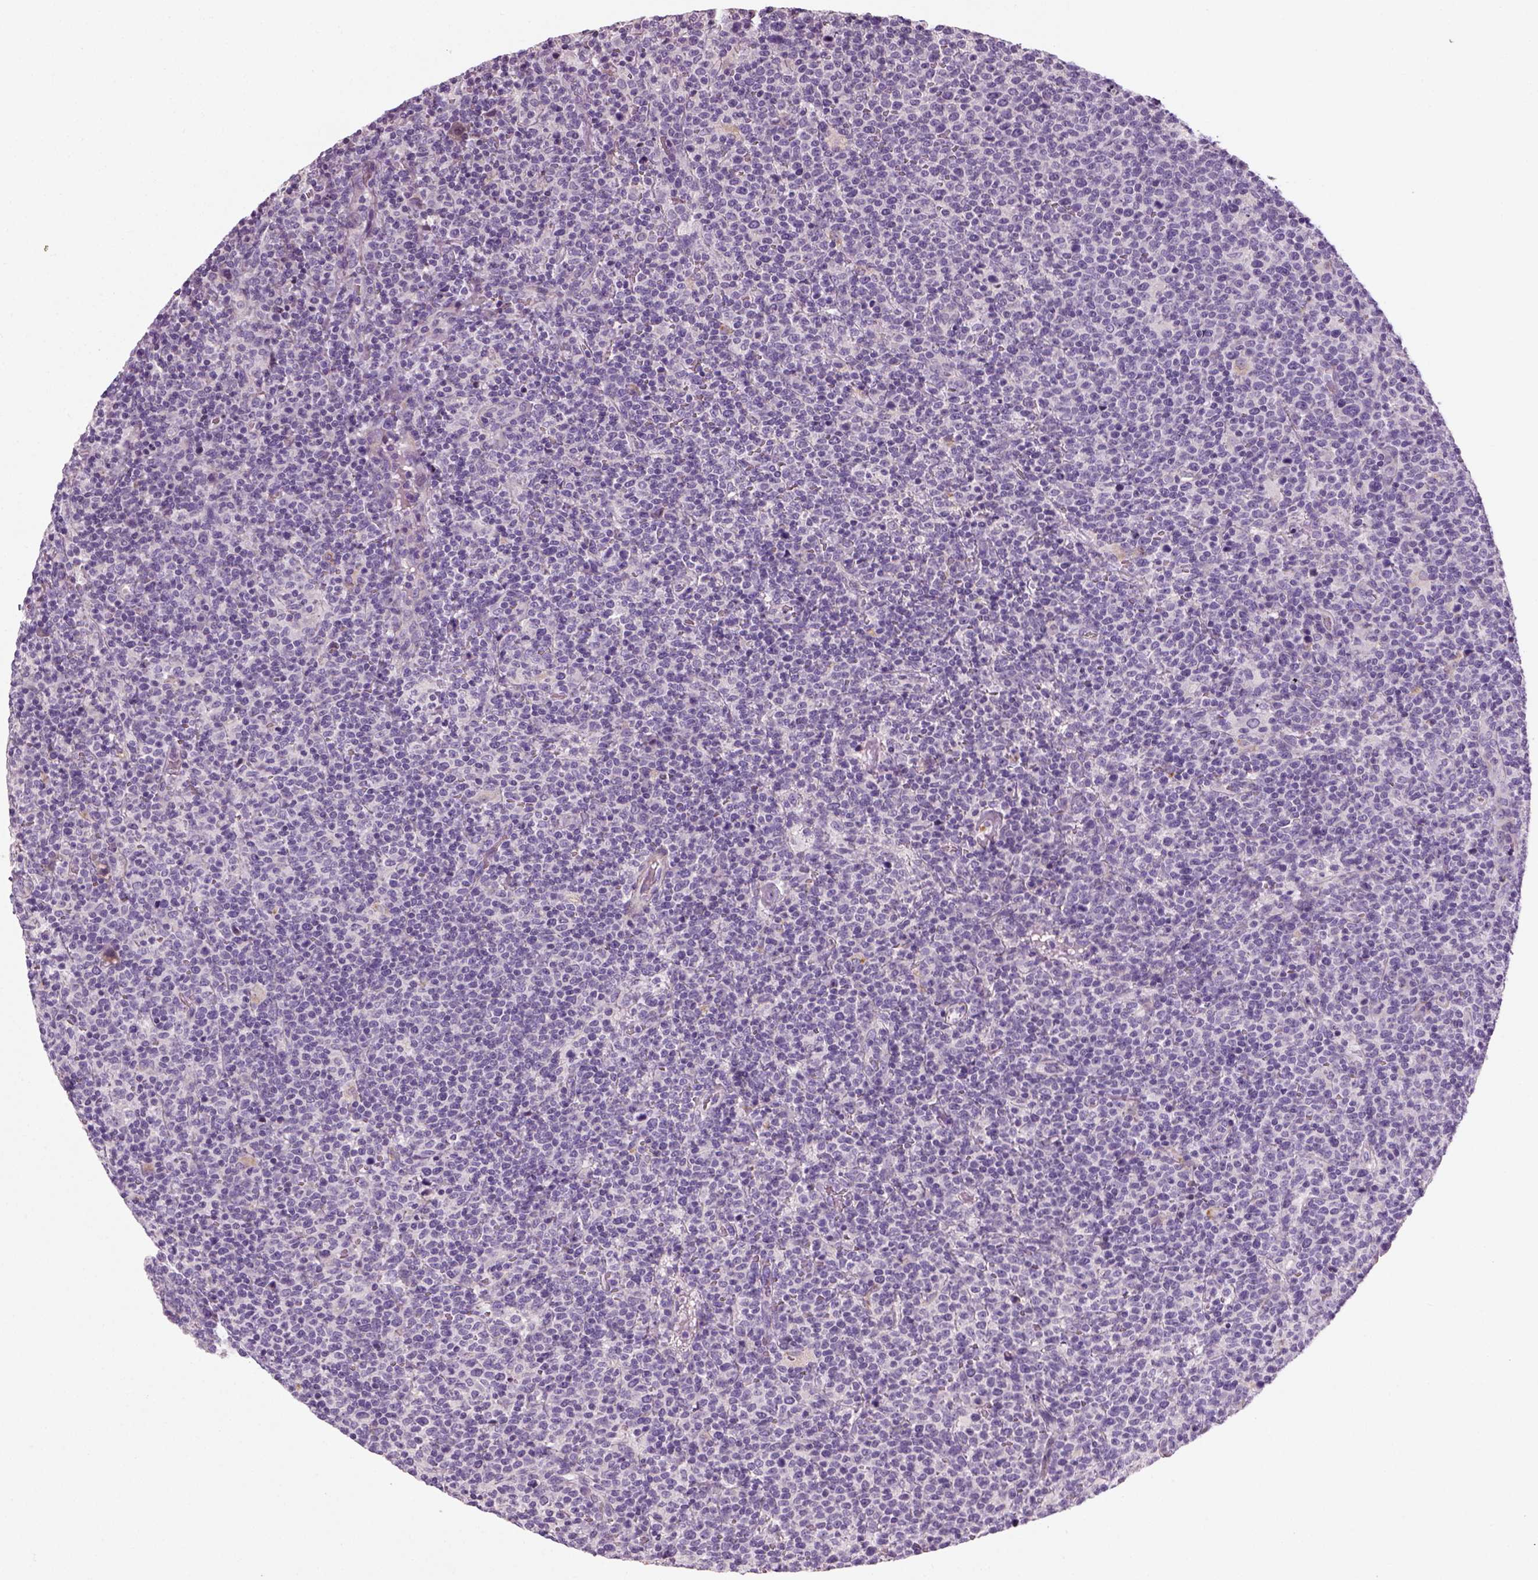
{"staining": {"intensity": "negative", "quantity": "none", "location": "none"}, "tissue": "lymphoma", "cell_type": "Tumor cells", "image_type": "cancer", "snomed": [{"axis": "morphology", "description": "Malignant lymphoma, non-Hodgkin's type, High grade"}, {"axis": "topography", "description": "Lymph node"}], "caption": "The immunohistochemistry (IHC) photomicrograph has no significant positivity in tumor cells of malignant lymphoma, non-Hodgkin's type (high-grade) tissue.", "gene": "ELOVL3", "patient": {"sex": "male", "age": 61}}